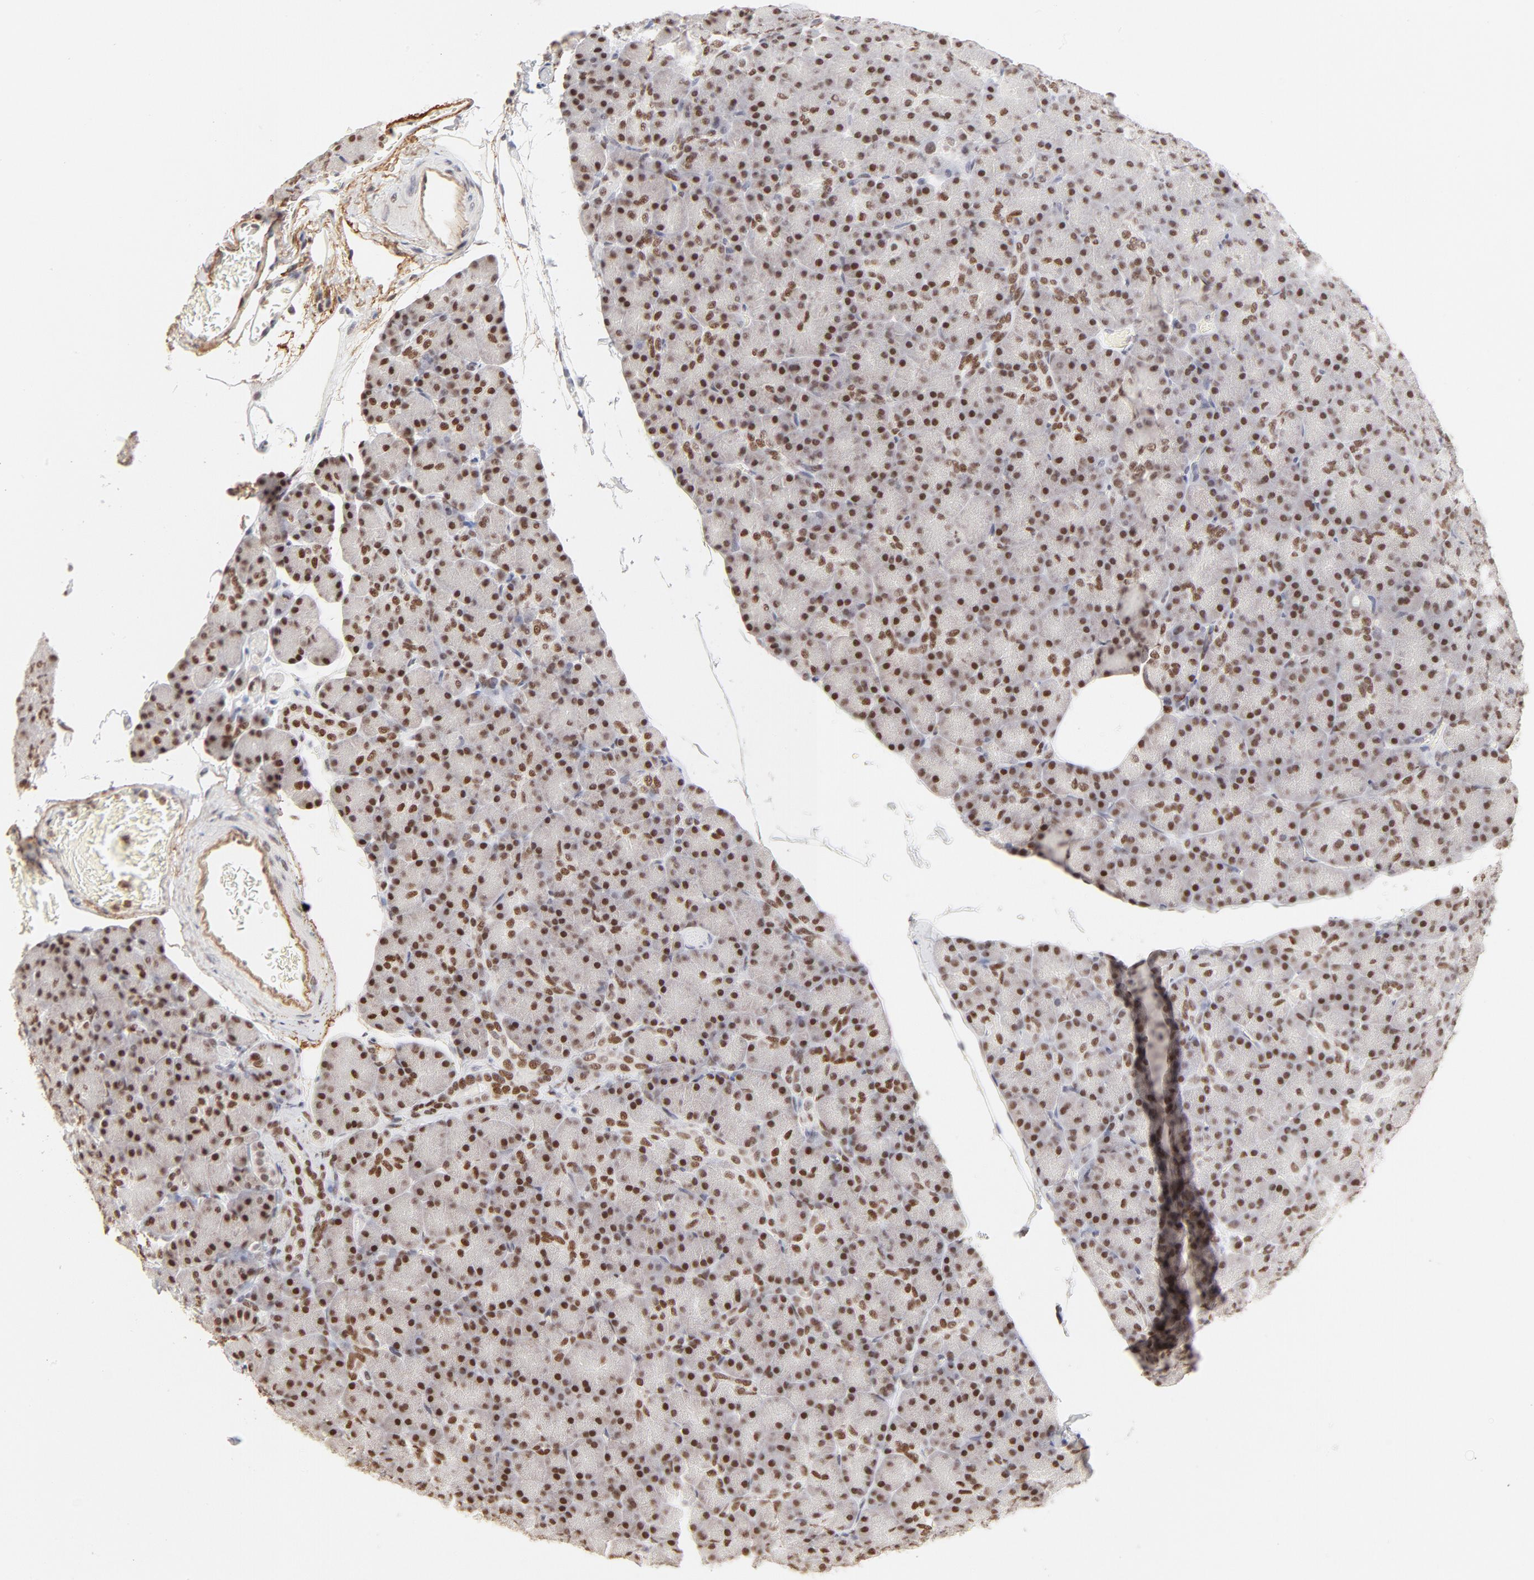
{"staining": {"intensity": "strong", "quantity": ">75%", "location": "nuclear"}, "tissue": "pancreas", "cell_type": "Exocrine glandular cells", "image_type": "normal", "snomed": [{"axis": "morphology", "description": "Normal tissue, NOS"}, {"axis": "topography", "description": "Pancreas"}], "caption": "Unremarkable pancreas demonstrates strong nuclear staining in approximately >75% of exocrine glandular cells The staining was performed using DAB (3,3'-diaminobenzidine), with brown indicating positive protein expression. Nuclei are stained blue with hematoxylin..", "gene": "PBX1", "patient": {"sex": "female", "age": 43}}